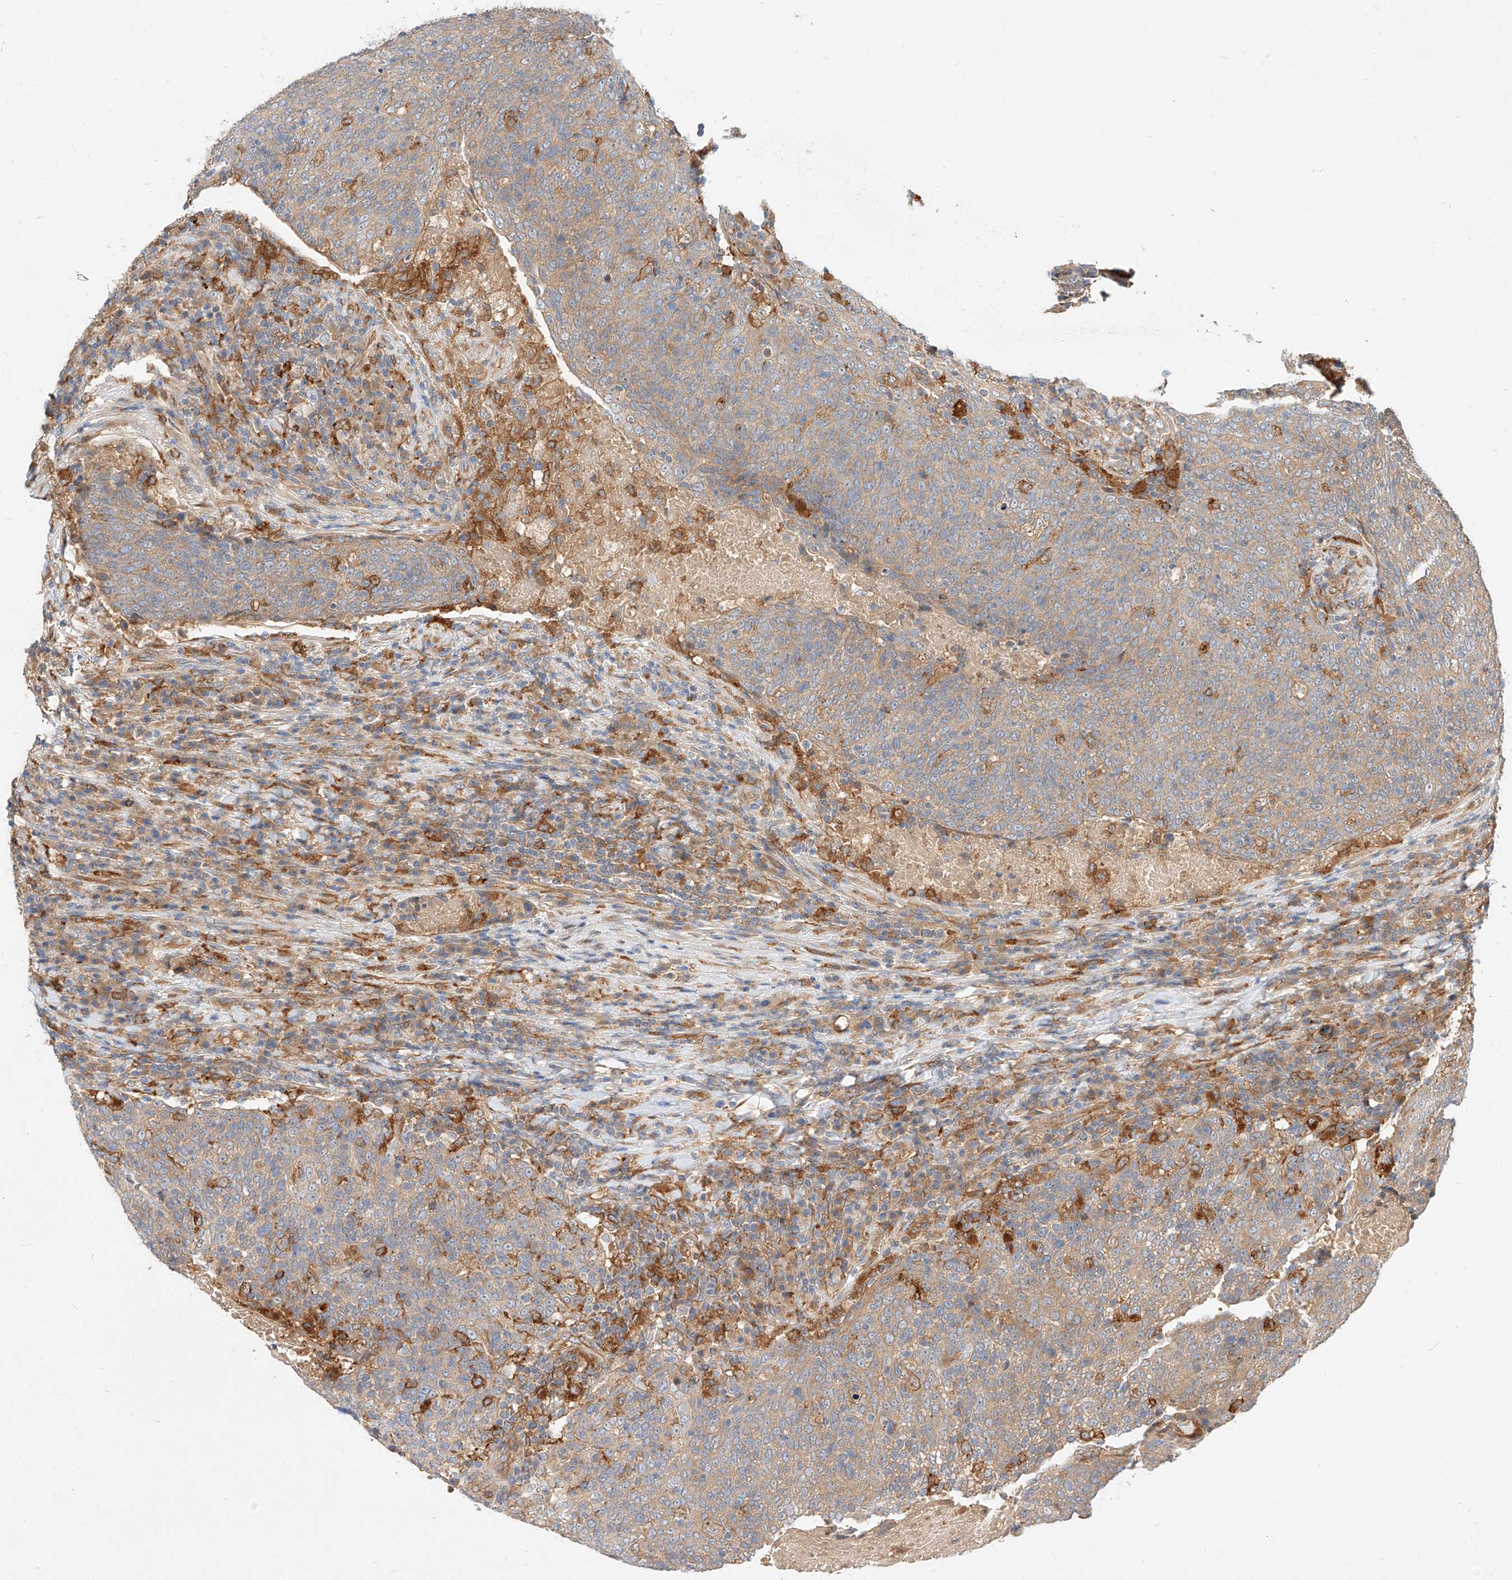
{"staining": {"intensity": "weak", "quantity": ">75%", "location": "cytoplasmic/membranous"}, "tissue": "head and neck cancer", "cell_type": "Tumor cells", "image_type": "cancer", "snomed": [{"axis": "morphology", "description": "Squamous cell carcinoma, NOS"}, {"axis": "morphology", "description": "Squamous cell carcinoma, metastatic, NOS"}, {"axis": "topography", "description": "Lymph node"}, {"axis": "topography", "description": "Head-Neck"}], "caption": "Immunohistochemical staining of head and neck cancer (metastatic squamous cell carcinoma) shows low levels of weak cytoplasmic/membranous staining in about >75% of tumor cells. The staining is performed using DAB brown chromogen to label protein expression. The nuclei are counter-stained blue using hematoxylin.", "gene": "NFAM1", "patient": {"sex": "male", "age": 62}}